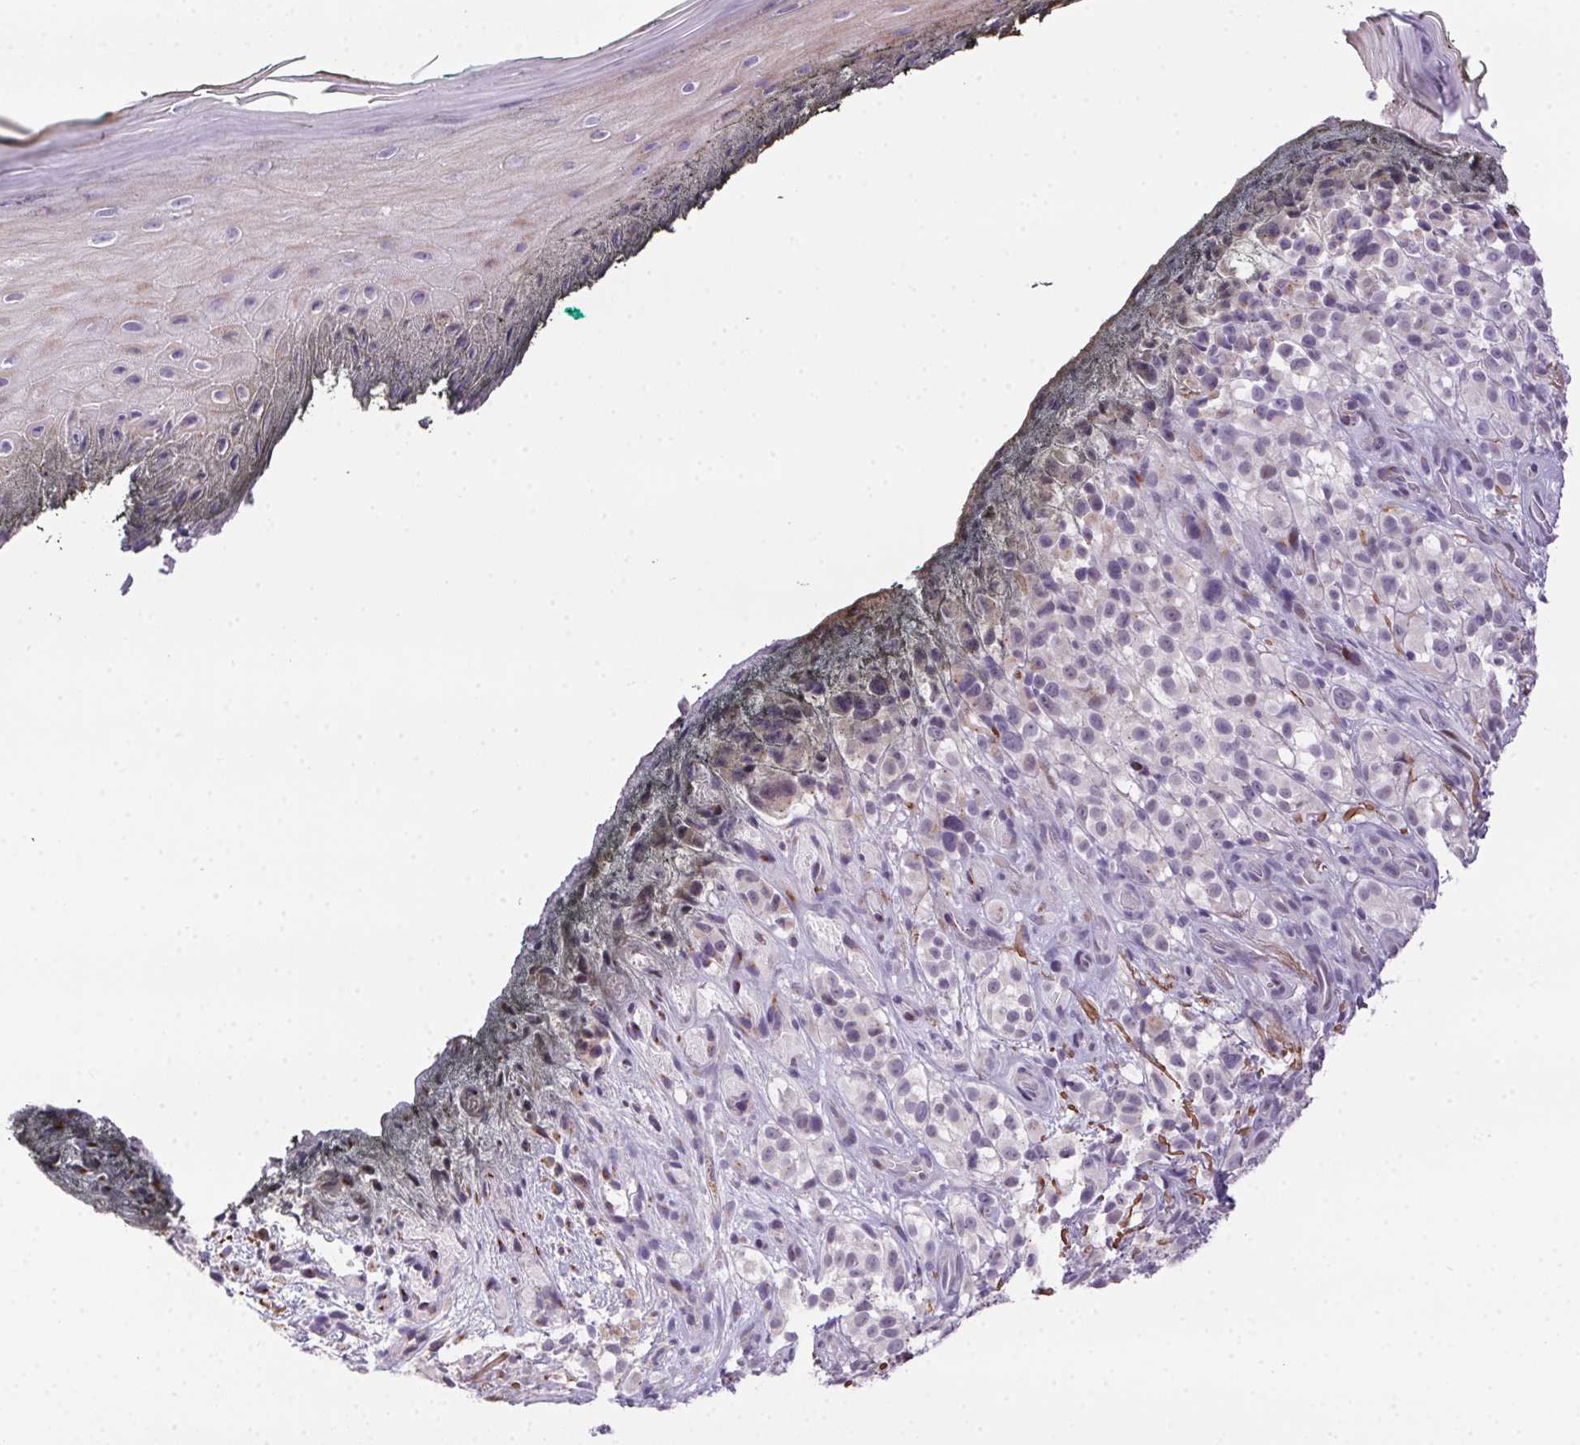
{"staining": {"intensity": "weak", "quantity": "<25%", "location": "nuclear"}, "tissue": "melanoma", "cell_type": "Tumor cells", "image_type": "cancer", "snomed": [{"axis": "morphology", "description": "Malignant melanoma, NOS"}, {"axis": "topography", "description": "Skin"}], "caption": "Immunohistochemistry image of neoplastic tissue: human malignant melanoma stained with DAB (3,3'-diaminobenzidine) reveals no significant protein positivity in tumor cells.", "gene": "SP9", "patient": {"sex": "female", "age": 85}}